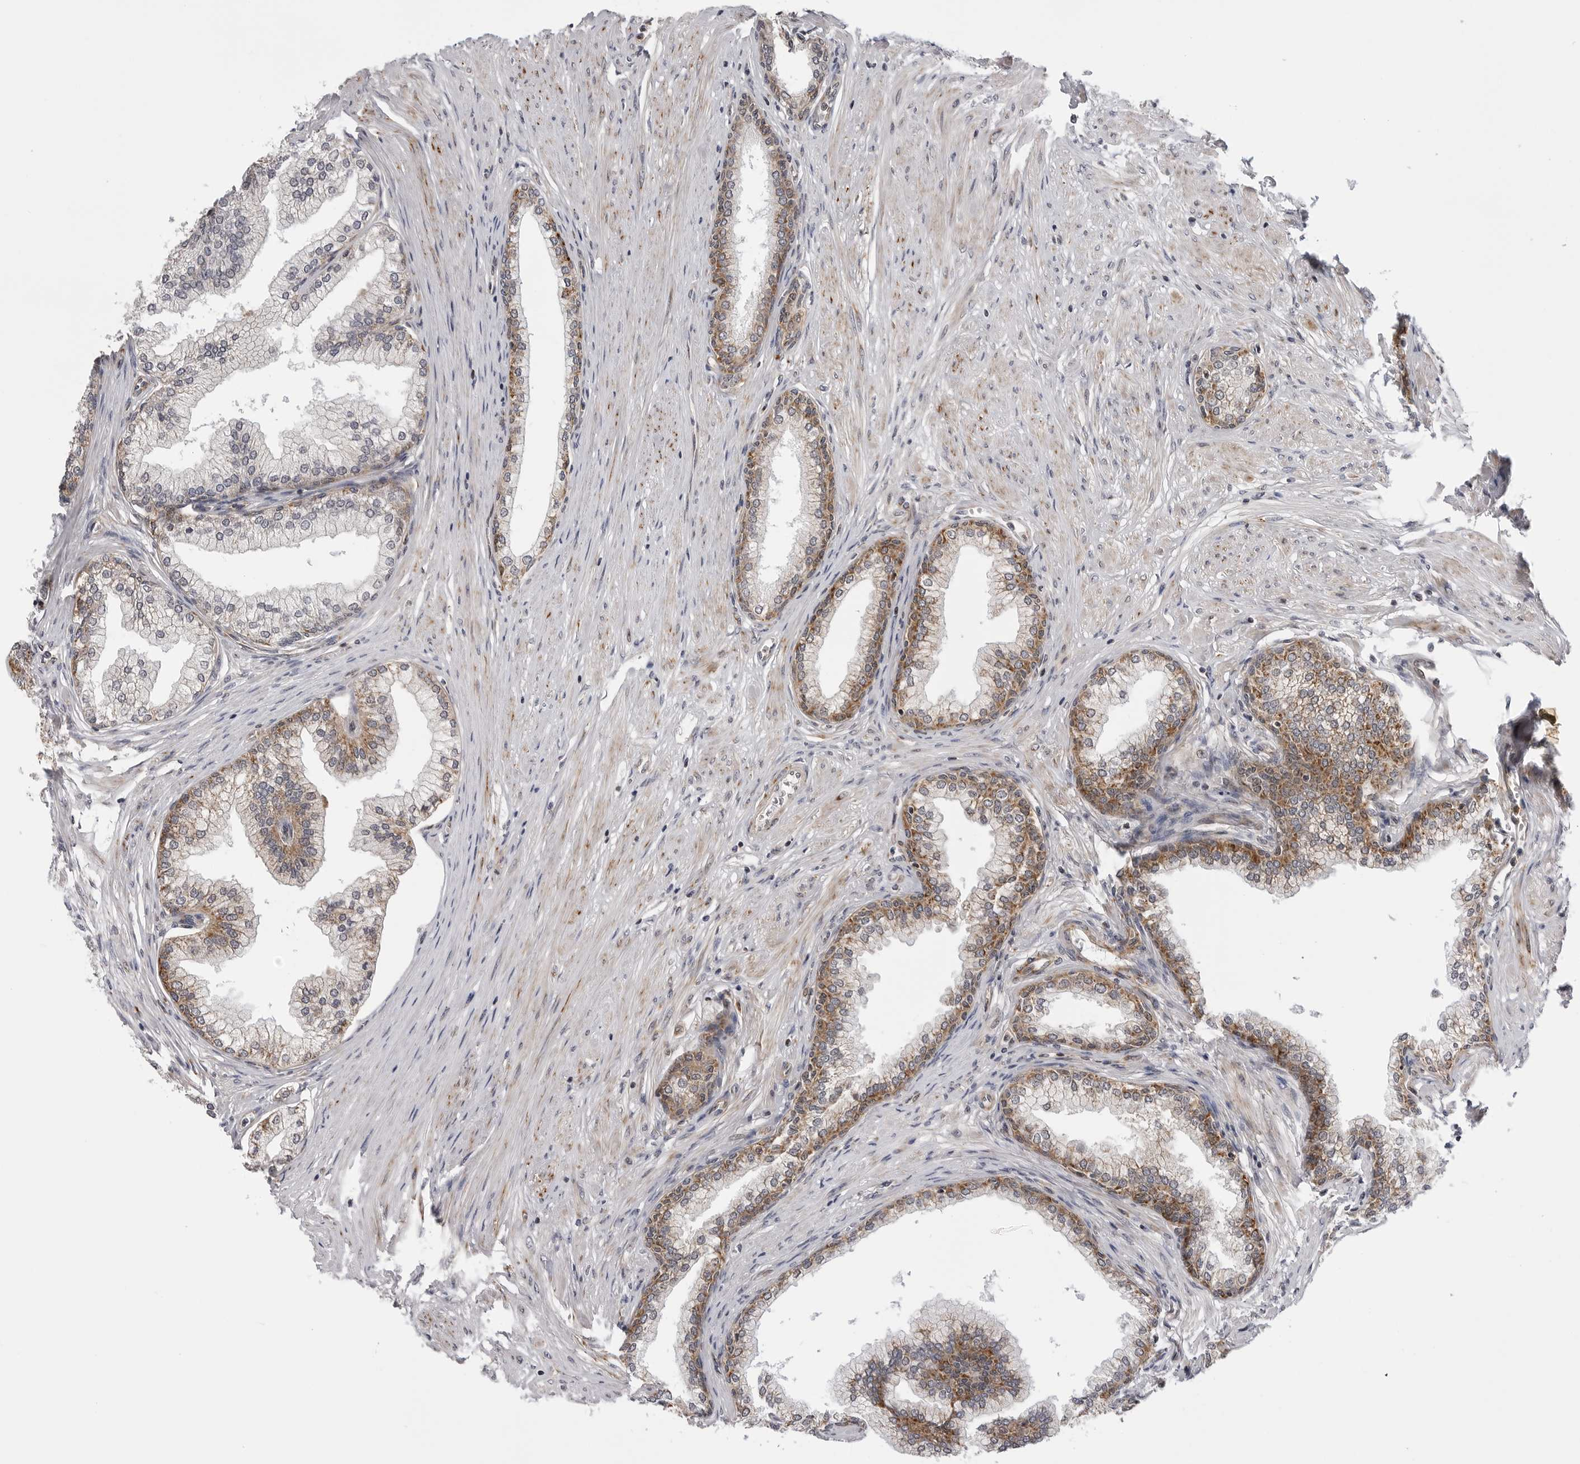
{"staining": {"intensity": "moderate", "quantity": "25%-75%", "location": "cytoplasmic/membranous"}, "tissue": "prostate", "cell_type": "Glandular cells", "image_type": "normal", "snomed": [{"axis": "morphology", "description": "Normal tissue, NOS"}, {"axis": "morphology", "description": "Urothelial carcinoma, Low grade"}, {"axis": "topography", "description": "Urinary bladder"}, {"axis": "topography", "description": "Prostate"}], "caption": "Brown immunohistochemical staining in unremarkable human prostate exhibits moderate cytoplasmic/membranous positivity in approximately 25%-75% of glandular cells.", "gene": "CDK20", "patient": {"sex": "male", "age": 60}}